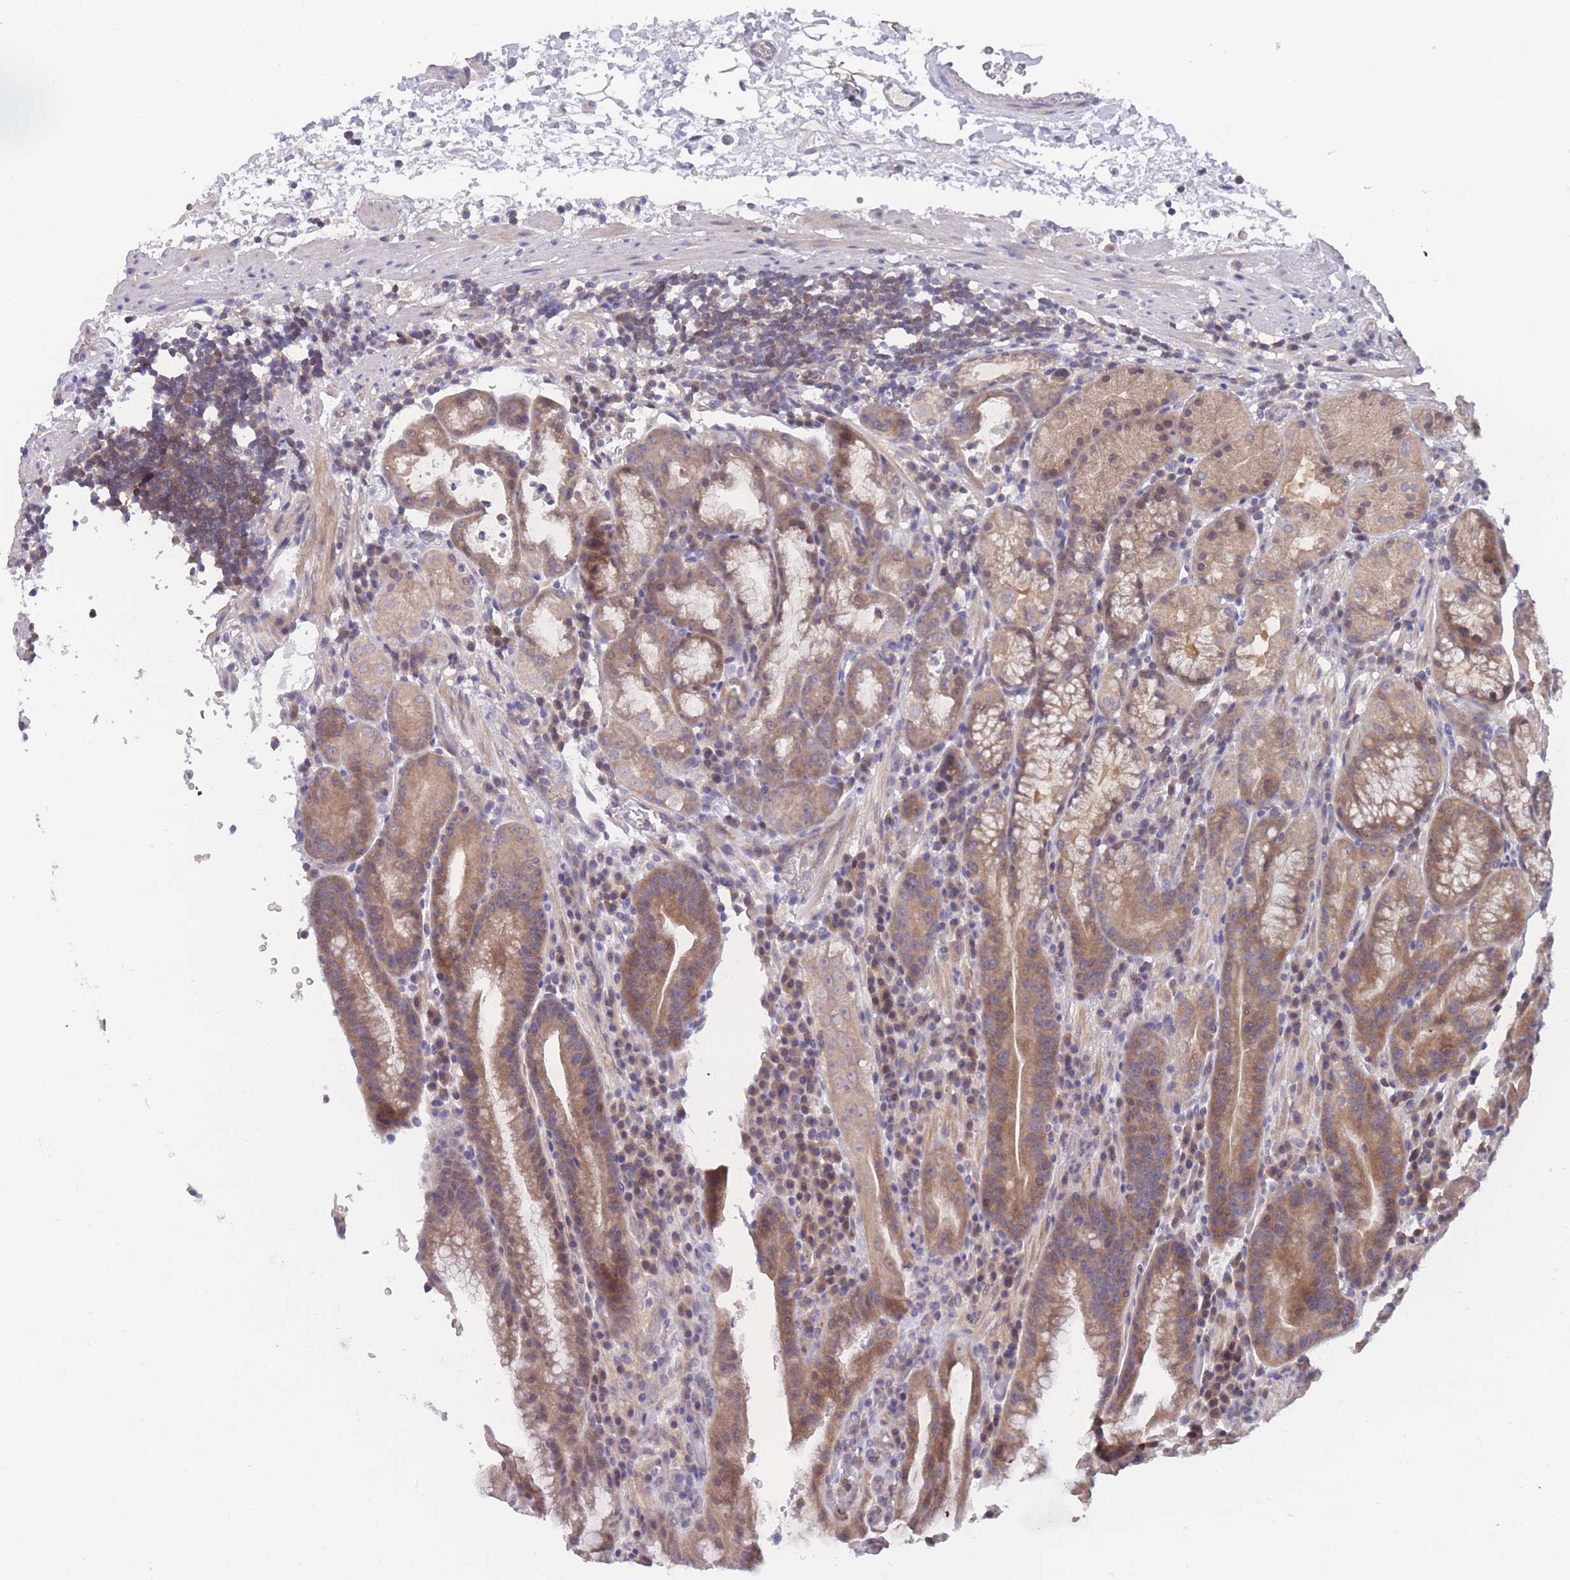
{"staining": {"intensity": "moderate", "quantity": "25%-75%", "location": "cytoplasmic/membranous"}, "tissue": "stomach", "cell_type": "Glandular cells", "image_type": "normal", "snomed": [{"axis": "morphology", "description": "Normal tissue, NOS"}, {"axis": "morphology", "description": "Inflammation, NOS"}, {"axis": "topography", "description": "Stomach"}], "caption": "IHC photomicrograph of benign stomach: human stomach stained using IHC exhibits medium levels of moderate protein expression localized specifically in the cytoplasmic/membranous of glandular cells, appearing as a cytoplasmic/membranous brown color.", "gene": "UBE2NL", "patient": {"sex": "male", "age": 79}}